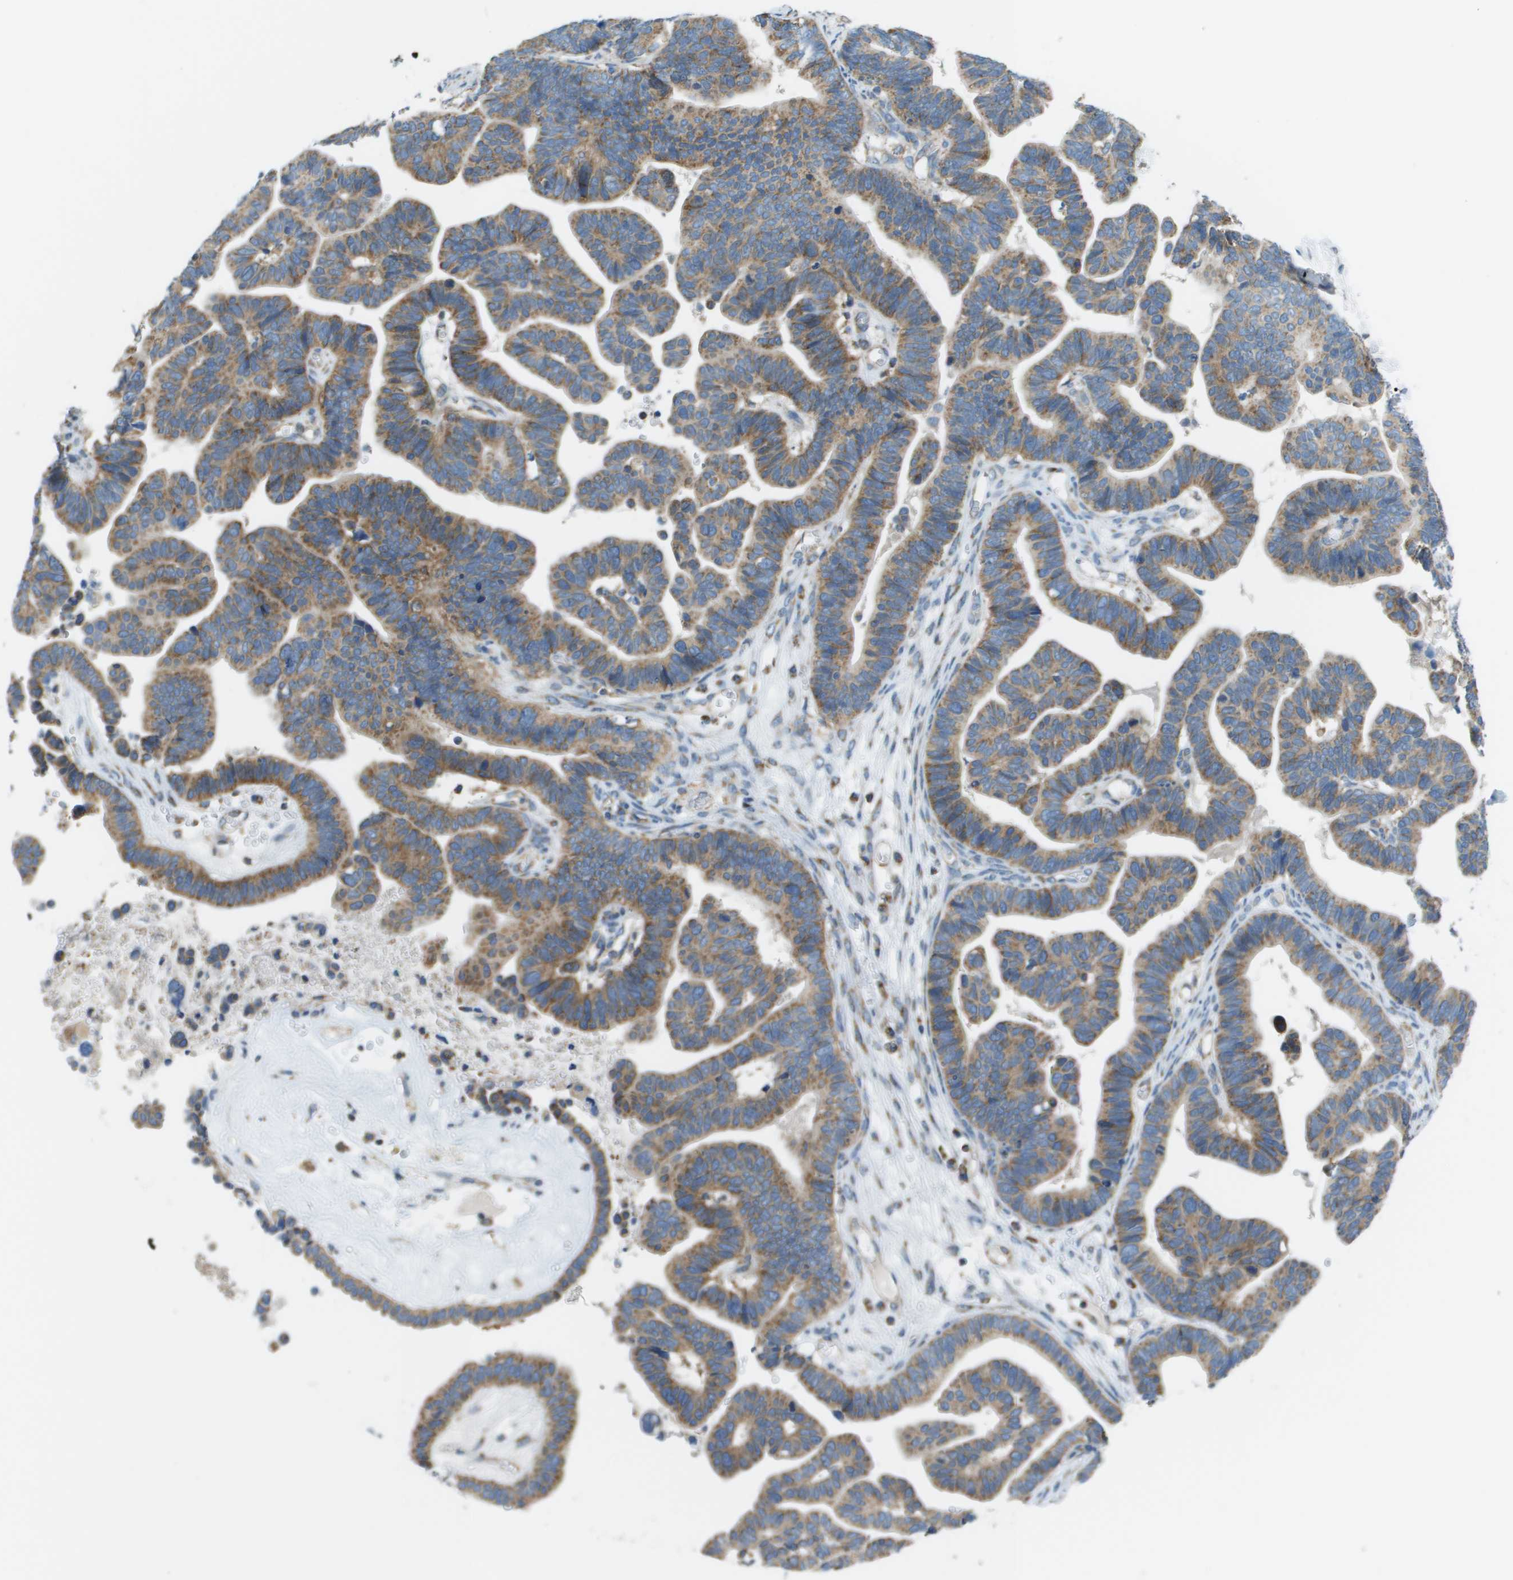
{"staining": {"intensity": "moderate", "quantity": ">75%", "location": "cytoplasmic/membranous"}, "tissue": "ovarian cancer", "cell_type": "Tumor cells", "image_type": "cancer", "snomed": [{"axis": "morphology", "description": "Cystadenocarcinoma, serous, NOS"}, {"axis": "topography", "description": "Ovary"}], "caption": "Ovarian cancer tissue demonstrates moderate cytoplasmic/membranous positivity in approximately >75% of tumor cells", "gene": "TAOK3", "patient": {"sex": "female", "age": 56}}